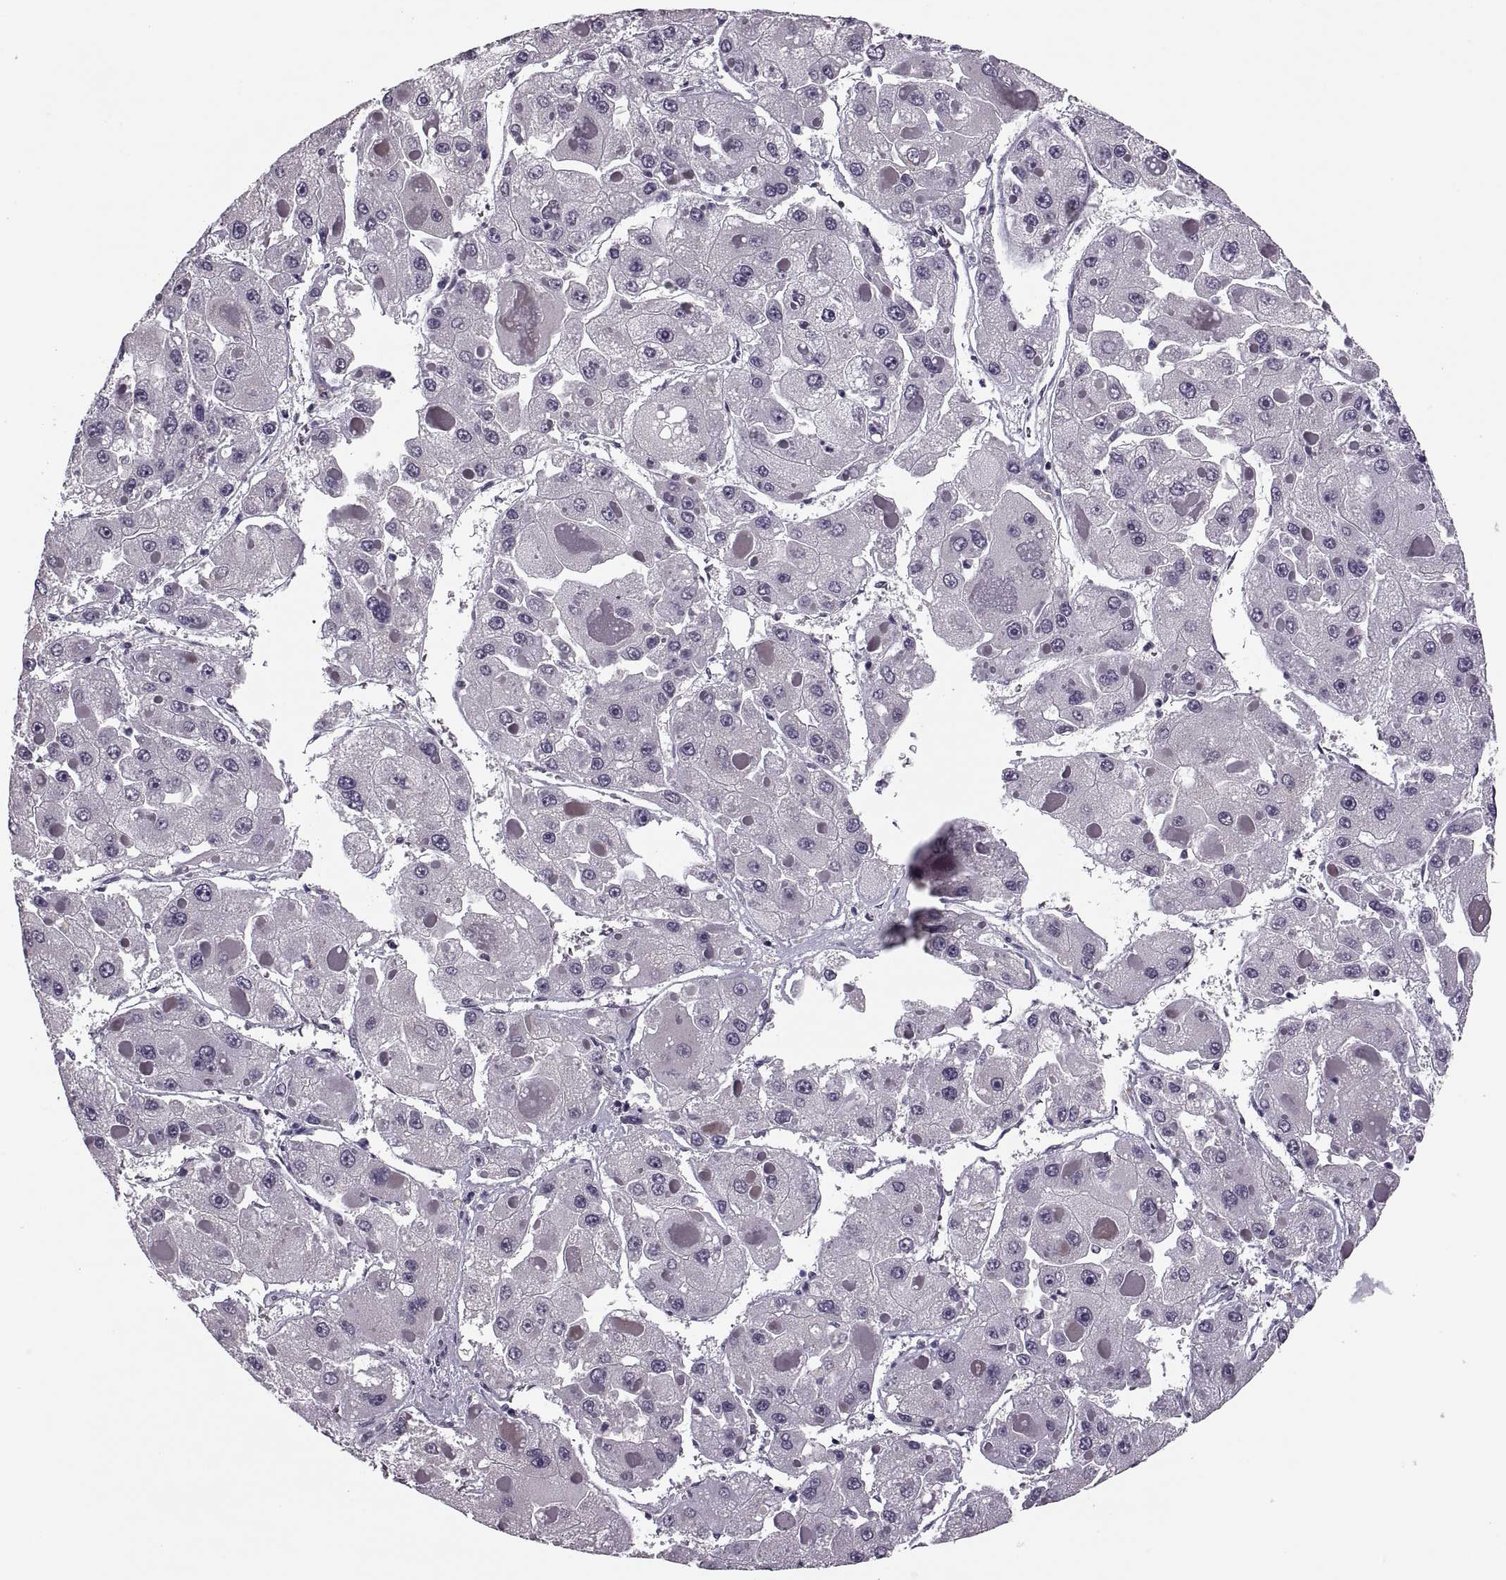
{"staining": {"intensity": "negative", "quantity": "none", "location": "none"}, "tissue": "liver cancer", "cell_type": "Tumor cells", "image_type": "cancer", "snomed": [{"axis": "morphology", "description": "Carcinoma, Hepatocellular, NOS"}, {"axis": "topography", "description": "Liver"}], "caption": "Histopathology image shows no protein staining in tumor cells of liver cancer tissue.", "gene": "PAGE5", "patient": {"sex": "female", "age": 73}}